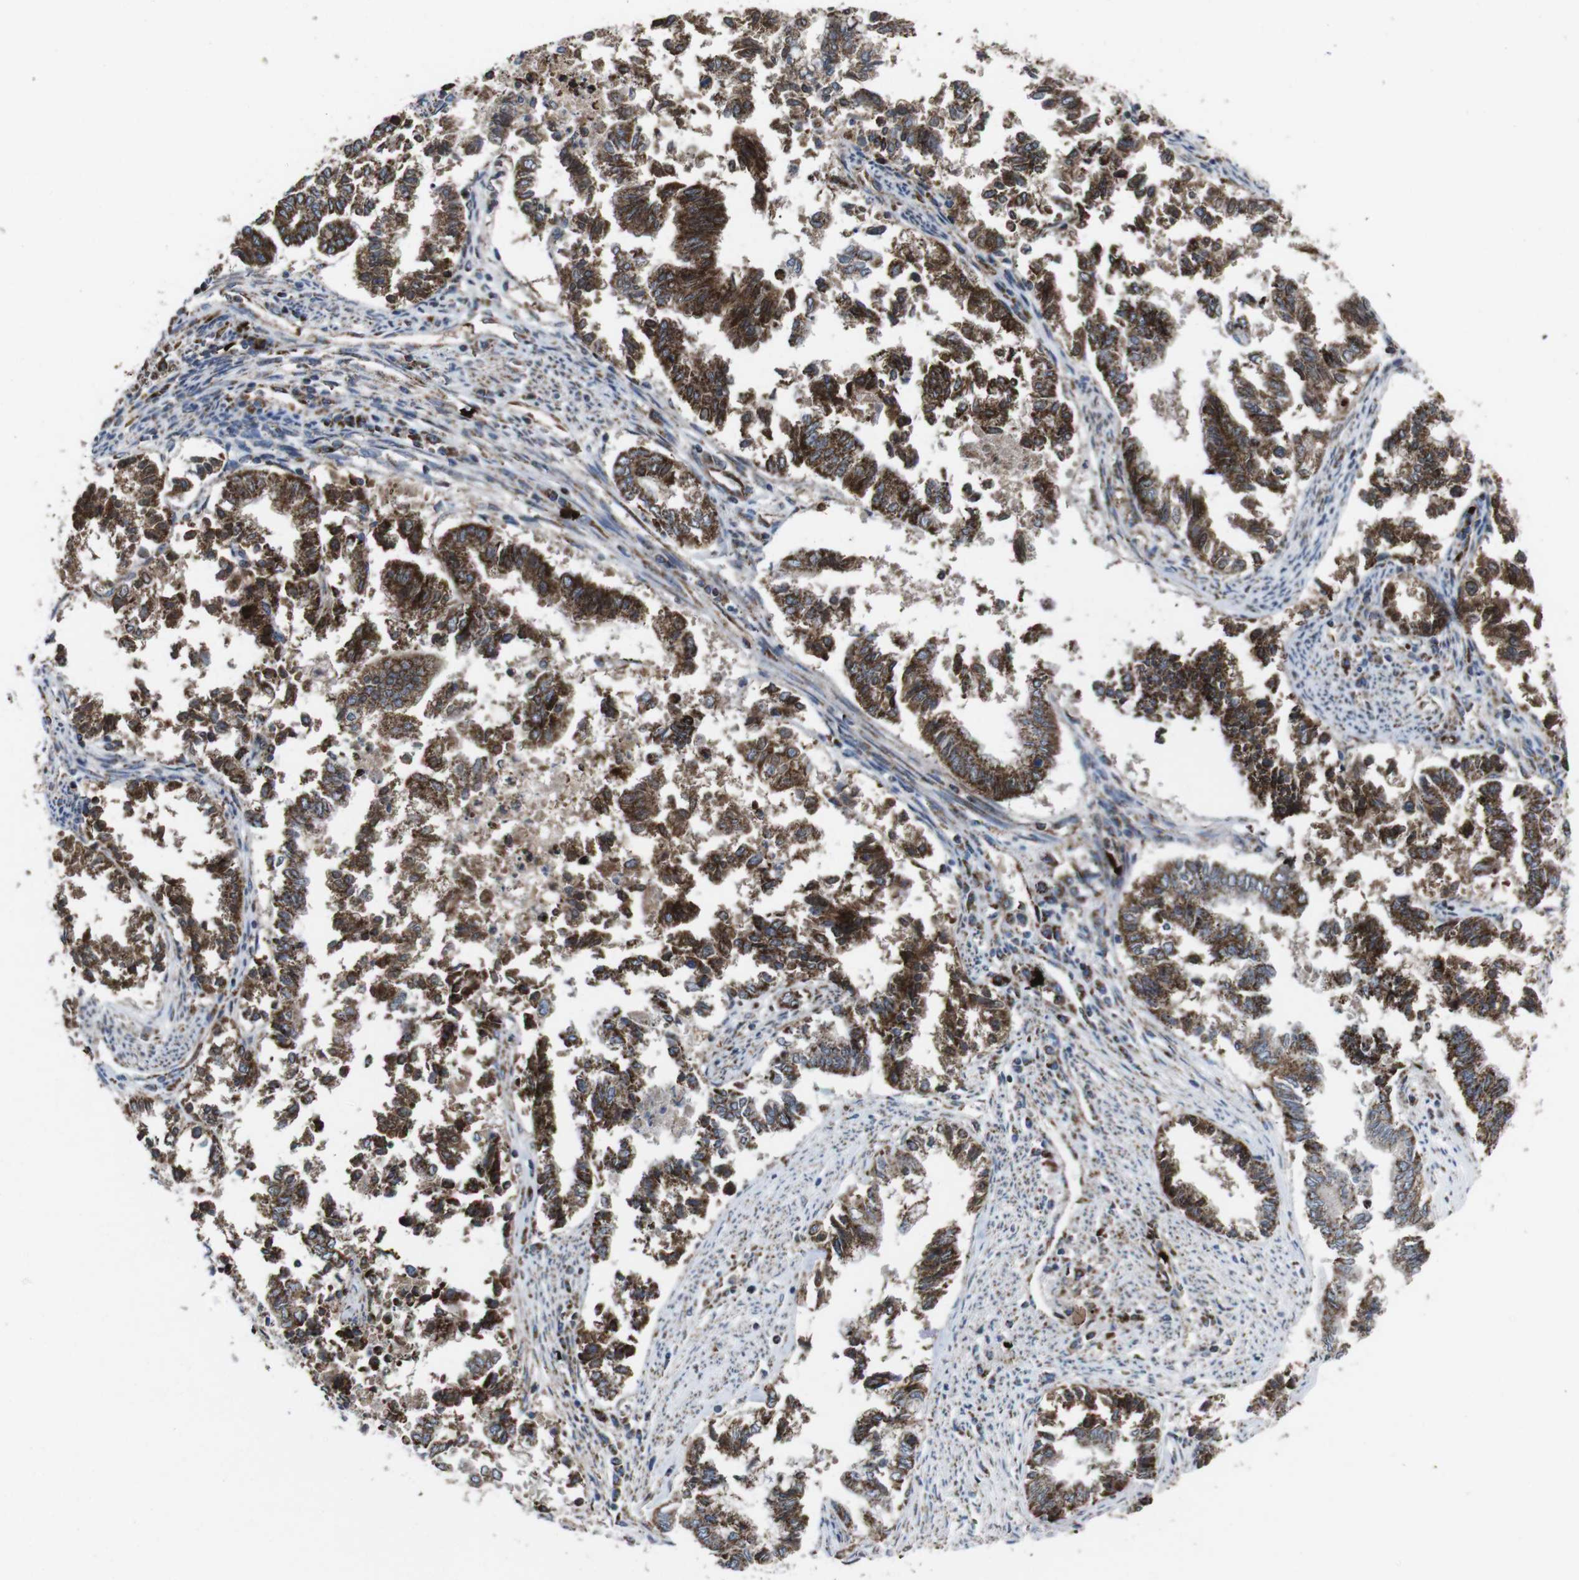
{"staining": {"intensity": "strong", "quantity": "25%-75%", "location": "cytoplasmic/membranous"}, "tissue": "endometrial cancer", "cell_type": "Tumor cells", "image_type": "cancer", "snomed": [{"axis": "morphology", "description": "Necrosis, NOS"}, {"axis": "morphology", "description": "Adenocarcinoma, NOS"}, {"axis": "topography", "description": "Endometrium"}], "caption": "The micrograph reveals a brown stain indicating the presence of a protein in the cytoplasmic/membranous of tumor cells in endometrial adenocarcinoma.", "gene": "HK1", "patient": {"sex": "female", "age": 79}}